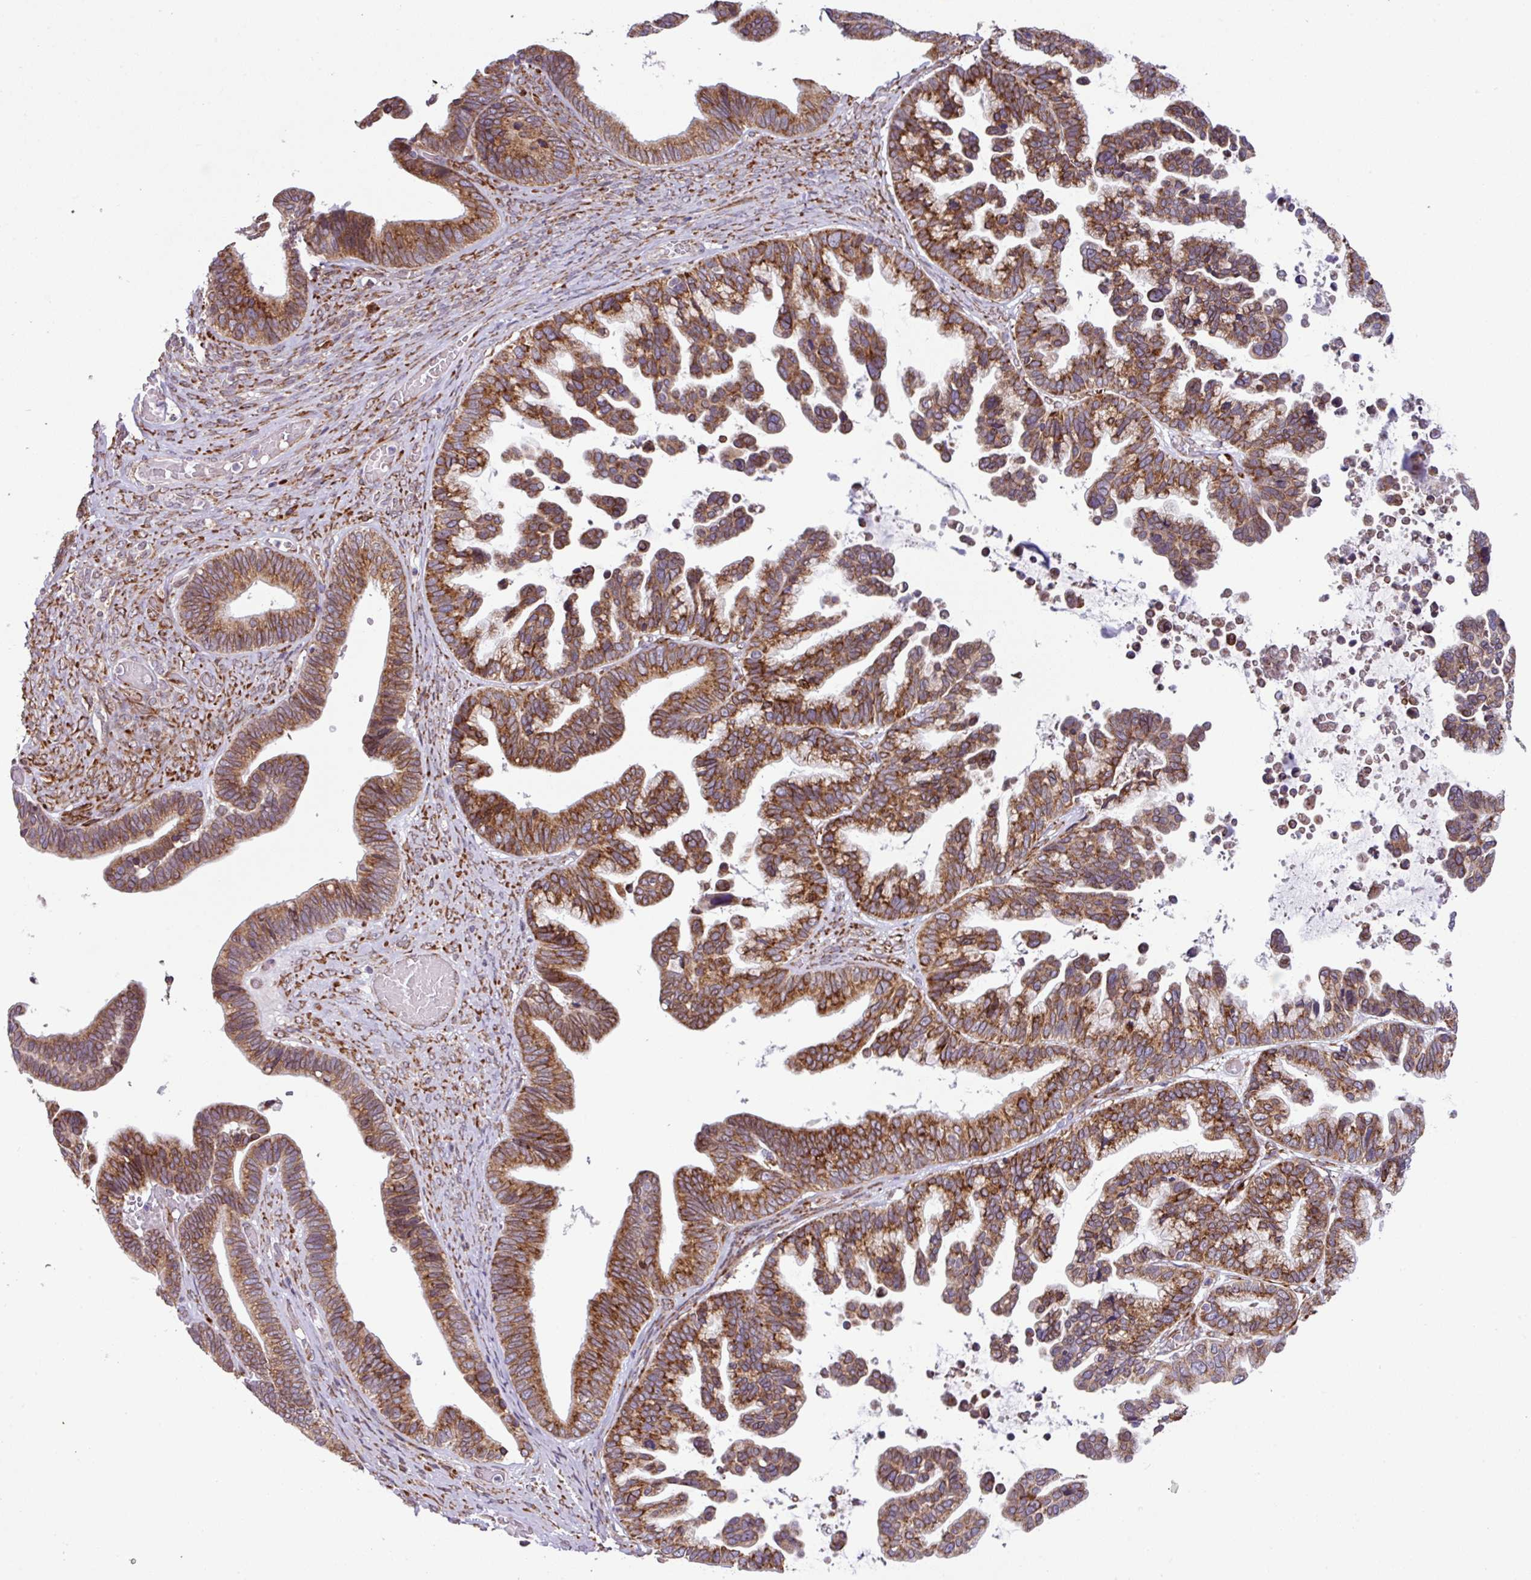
{"staining": {"intensity": "strong", "quantity": ">75%", "location": "cytoplasmic/membranous"}, "tissue": "ovarian cancer", "cell_type": "Tumor cells", "image_type": "cancer", "snomed": [{"axis": "morphology", "description": "Cystadenocarcinoma, serous, NOS"}, {"axis": "topography", "description": "Ovary"}], "caption": "A high amount of strong cytoplasmic/membranous staining is appreciated in about >75% of tumor cells in ovarian cancer tissue.", "gene": "SLC39A7", "patient": {"sex": "female", "age": 56}}